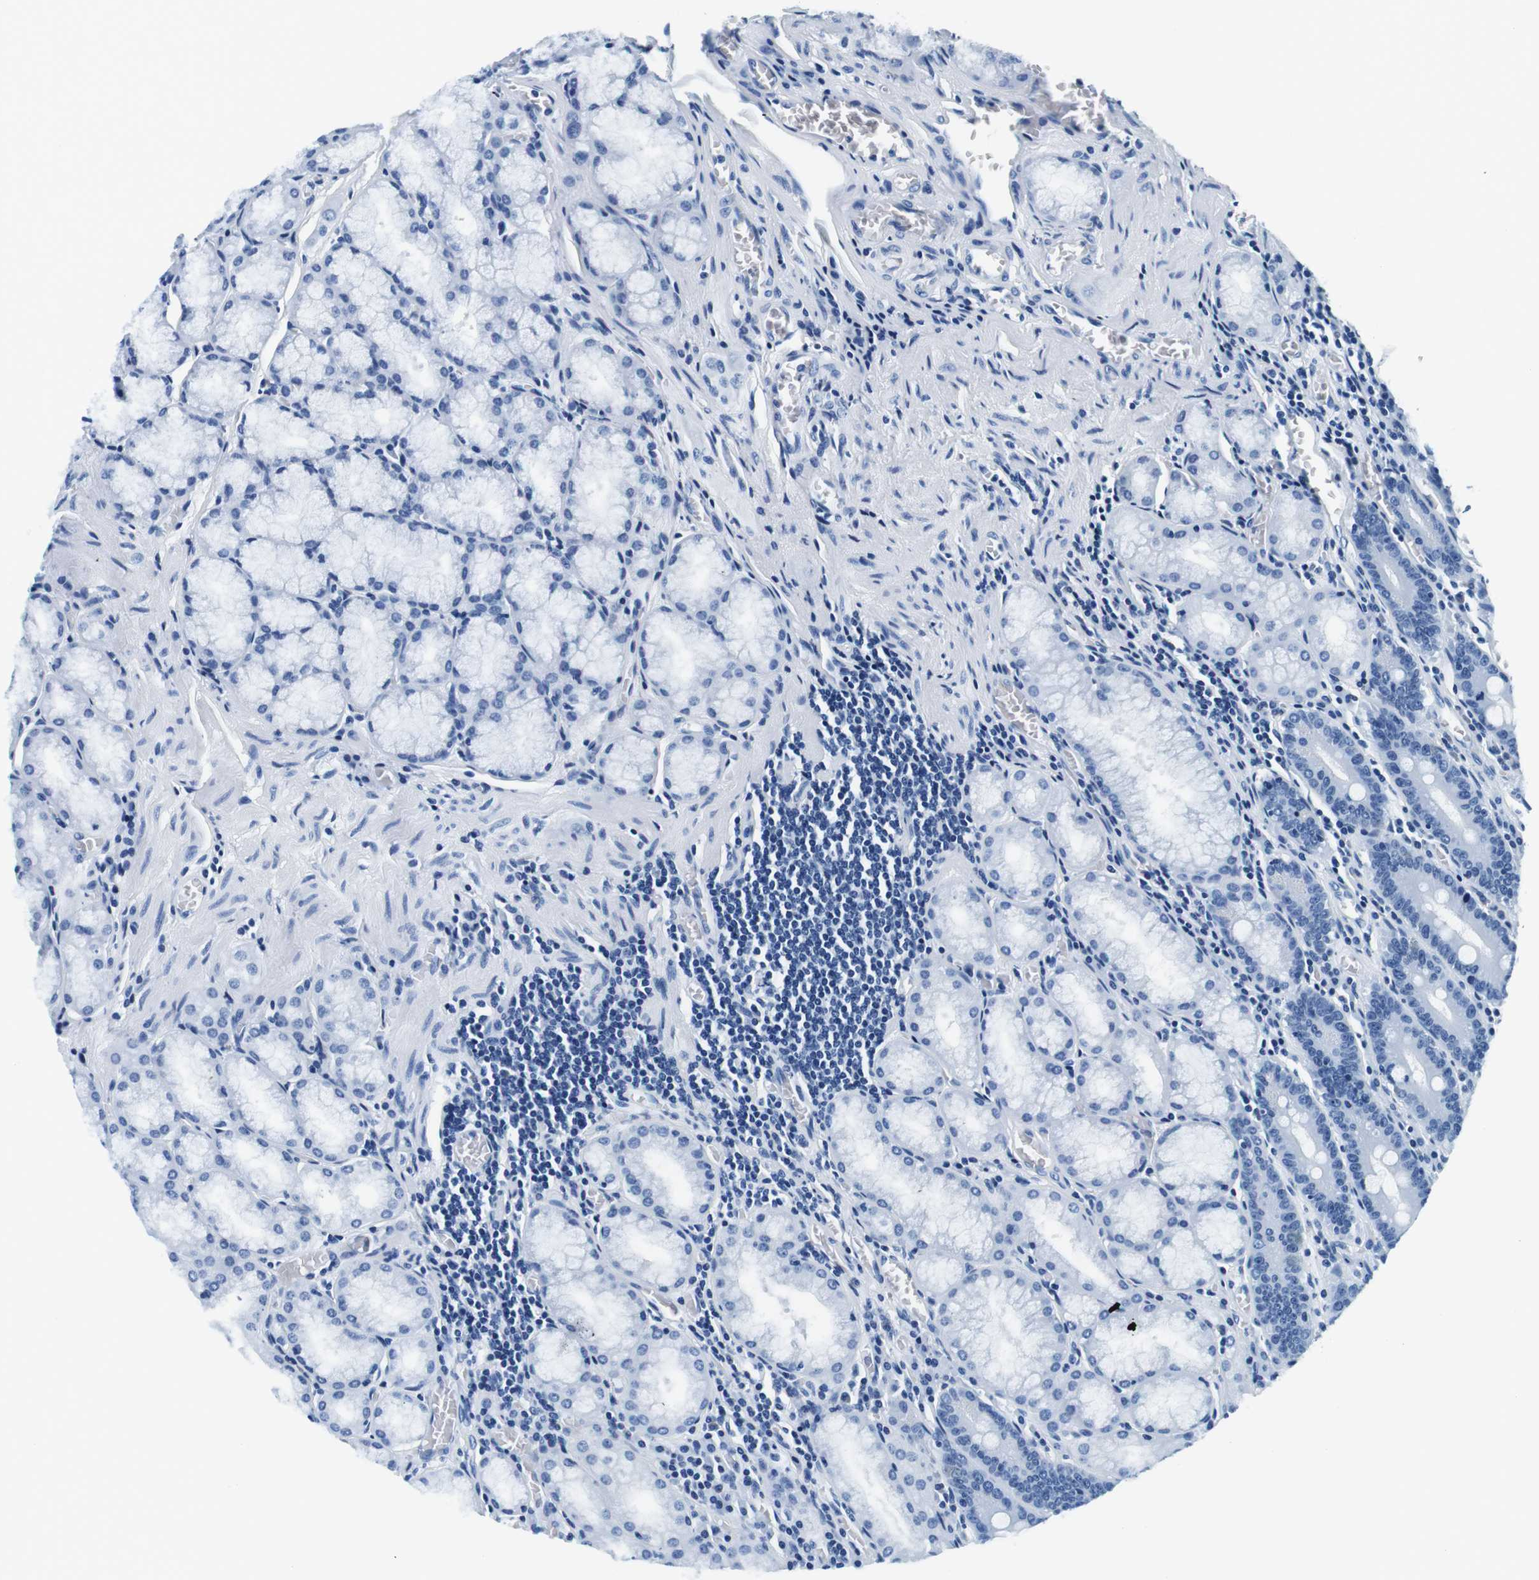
{"staining": {"intensity": "negative", "quantity": "none", "location": "none"}, "tissue": "stomach", "cell_type": "Glandular cells", "image_type": "normal", "snomed": [{"axis": "morphology", "description": "Normal tissue, NOS"}, {"axis": "topography", "description": "Stomach, lower"}], "caption": "Immunohistochemistry (IHC) image of benign stomach: stomach stained with DAB (3,3'-diaminobenzidine) shows no significant protein positivity in glandular cells. Brightfield microscopy of IHC stained with DAB (3,3'-diaminobenzidine) (brown) and hematoxylin (blue), captured at high magnification.", "gene": "ELANE", "patient": {"sex": "male", "age": 56}}